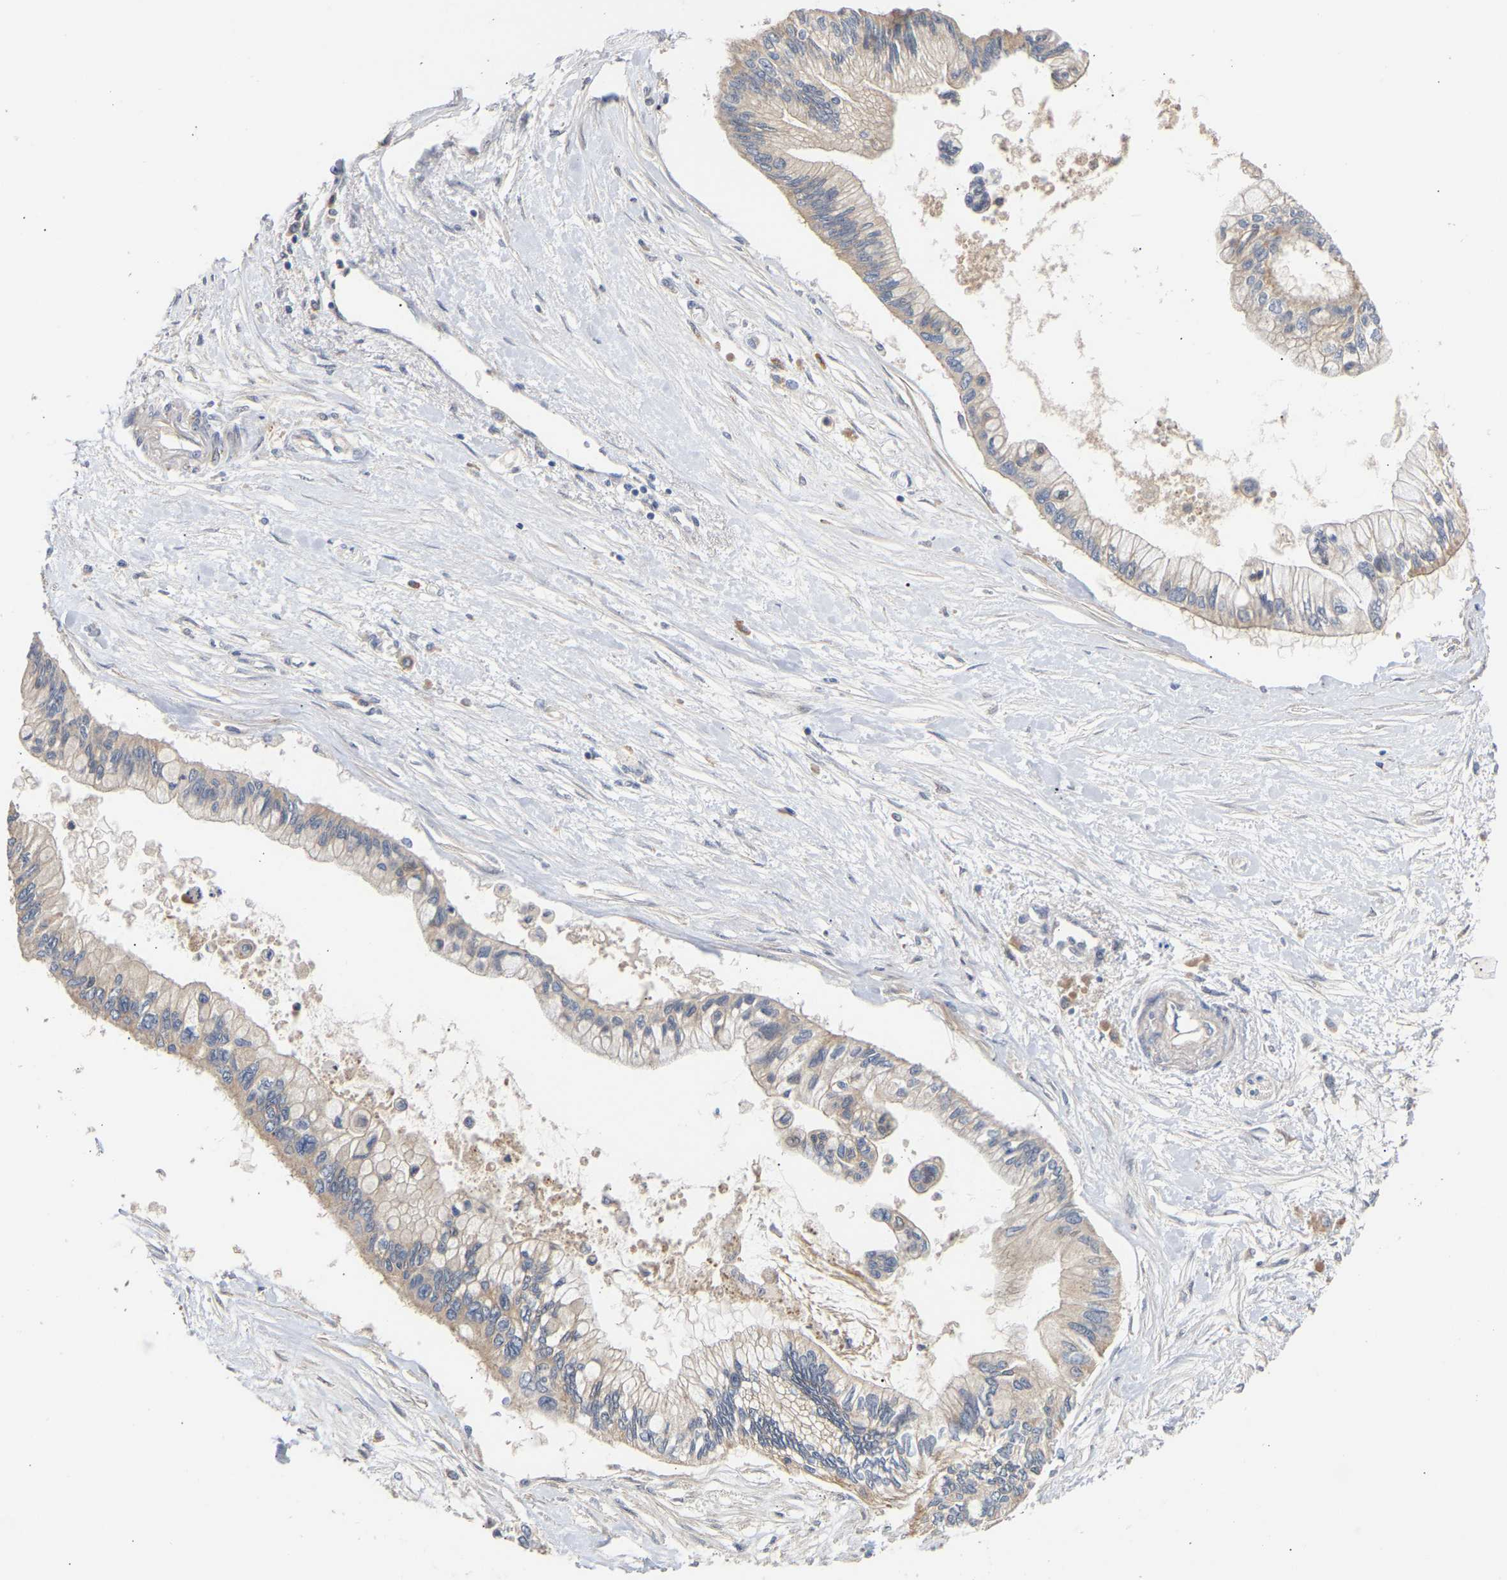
{"staining": {"intensity": "negative", "quantity": "none", "location": "none"}, "tissue": "pancreatic cancer", "cell_type": "Tumor cells", "image_type": "cancer", "snomed": [{"axis": "morphology", "description": "Adenocarcinoma, NOS"}, {"axis": "topography", "description": "Pancreas"}], "caption": "Tumor cells show no significant positivity in pancreatic adenocarcinoma.", "gene": "KASH5", "patient": {"sex": "female", "age": 77}}